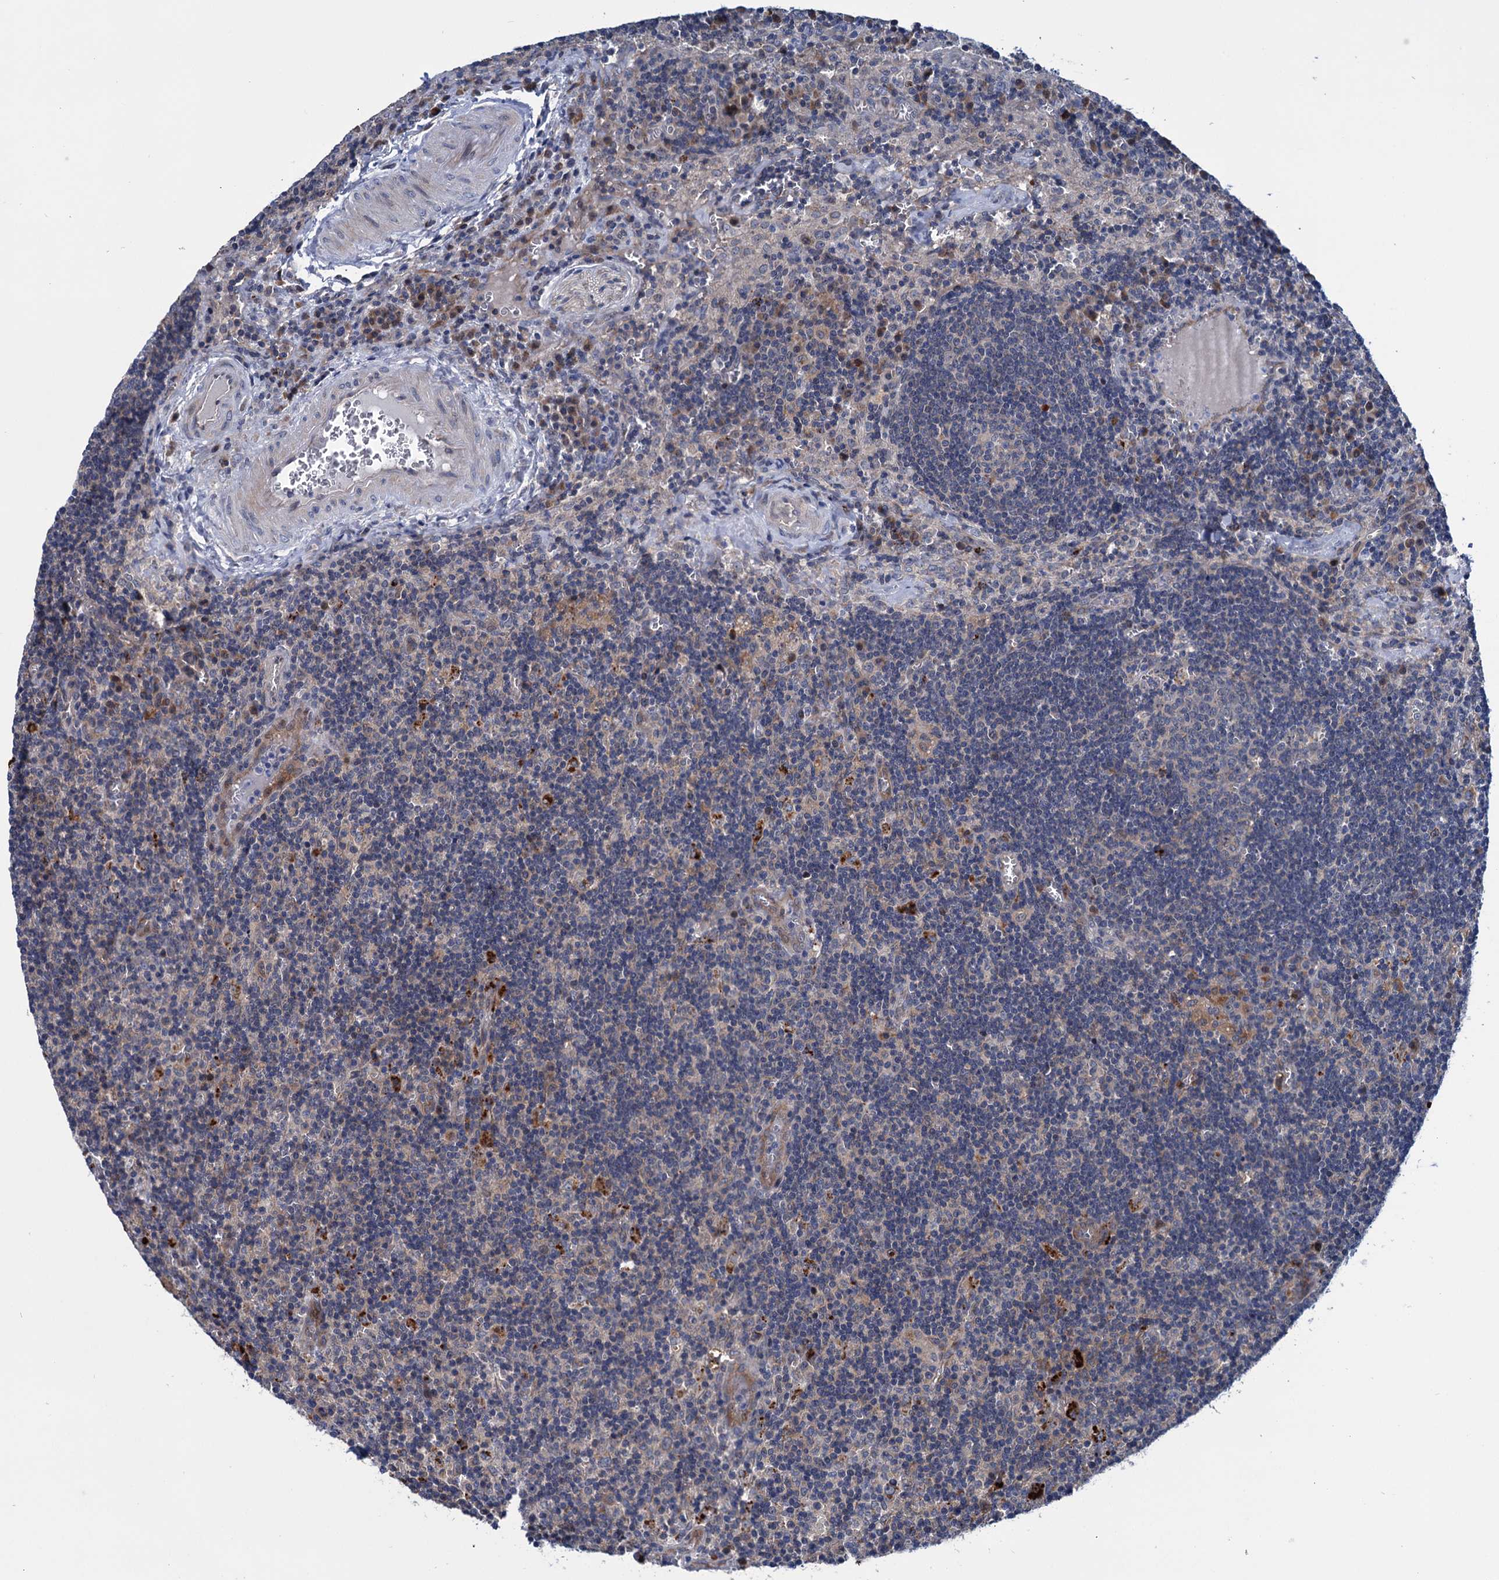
{"staining": {"intensity": "negative", "quantity": "none", "location": "none"}, "tissue": "lymph node", "cell_type": "Germinal center cells", "image_type": "normal", "snomed": [{"axis": "morphology", "description": "Normal tissue, NOS"}, {"axis": "topography", "description": "Lymph node"}], "caption": "IHC photomicrograph of normal lymph node: lymph node stained with DAB (3,3'-diaminobenzidine) shows no significant protein positivity in germinal center cells.", "gene": "EYA4", "patient": {"sex": "male", "age": 58}}